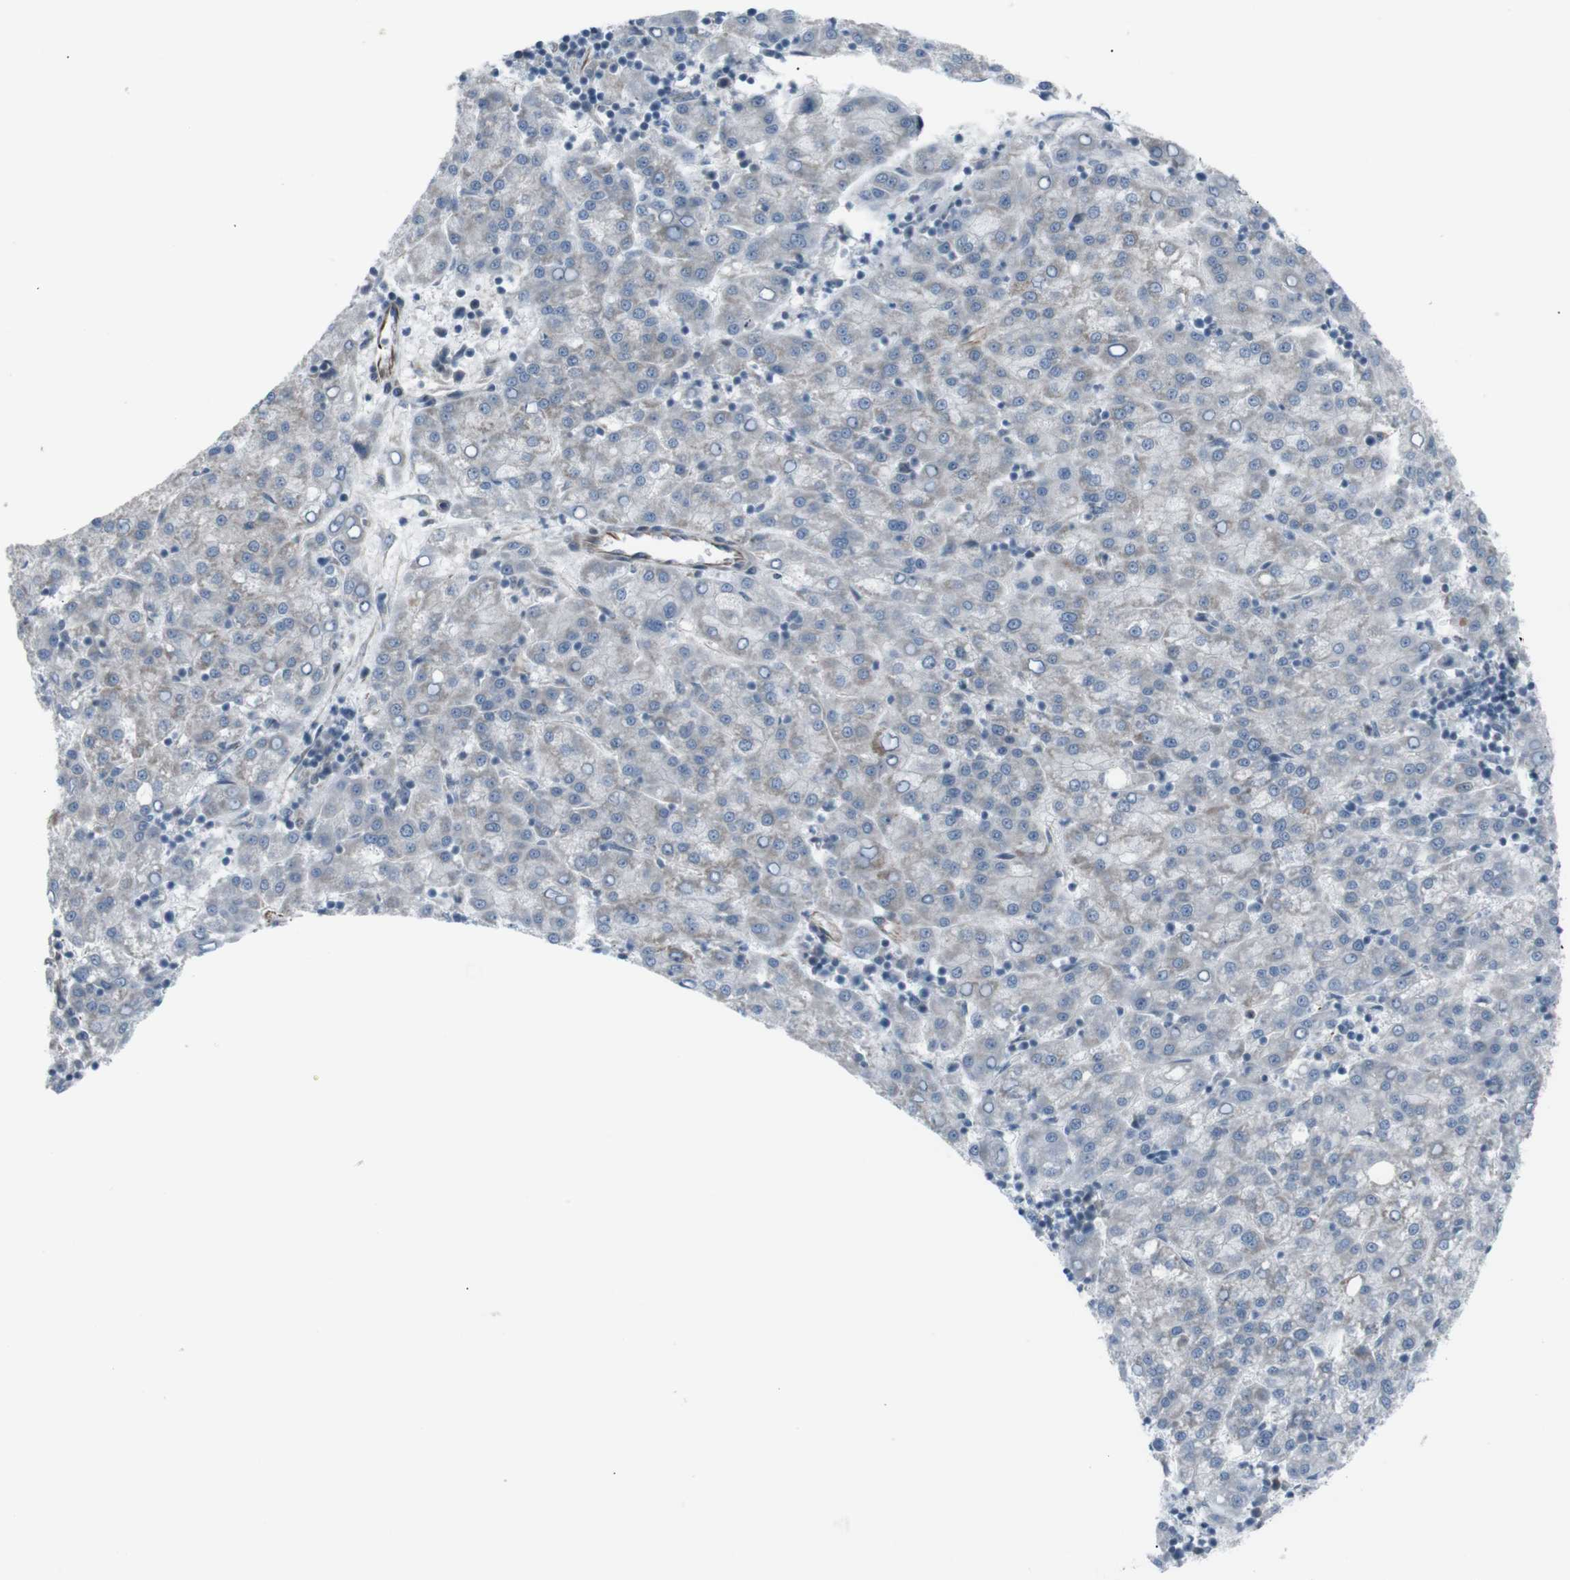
{"staining": {"intensity": "negative", "quantity": "none", "location": "none"}, "tissue": "liver cancer", "cell_type": "Tumor cells", "image_type": "cancer", "snomed": [{"axis": "morphology", "description": "Carcinoma, Hepatocellular, NOS"}, {"axis": "topography", "description": "Liver"}], "caption": "Immunohistochemical staining of liver cancer exhibits no significant staining in tumor cells.", "gene": "TMEM141", "patient": {"sex": "female", "age": 58}}